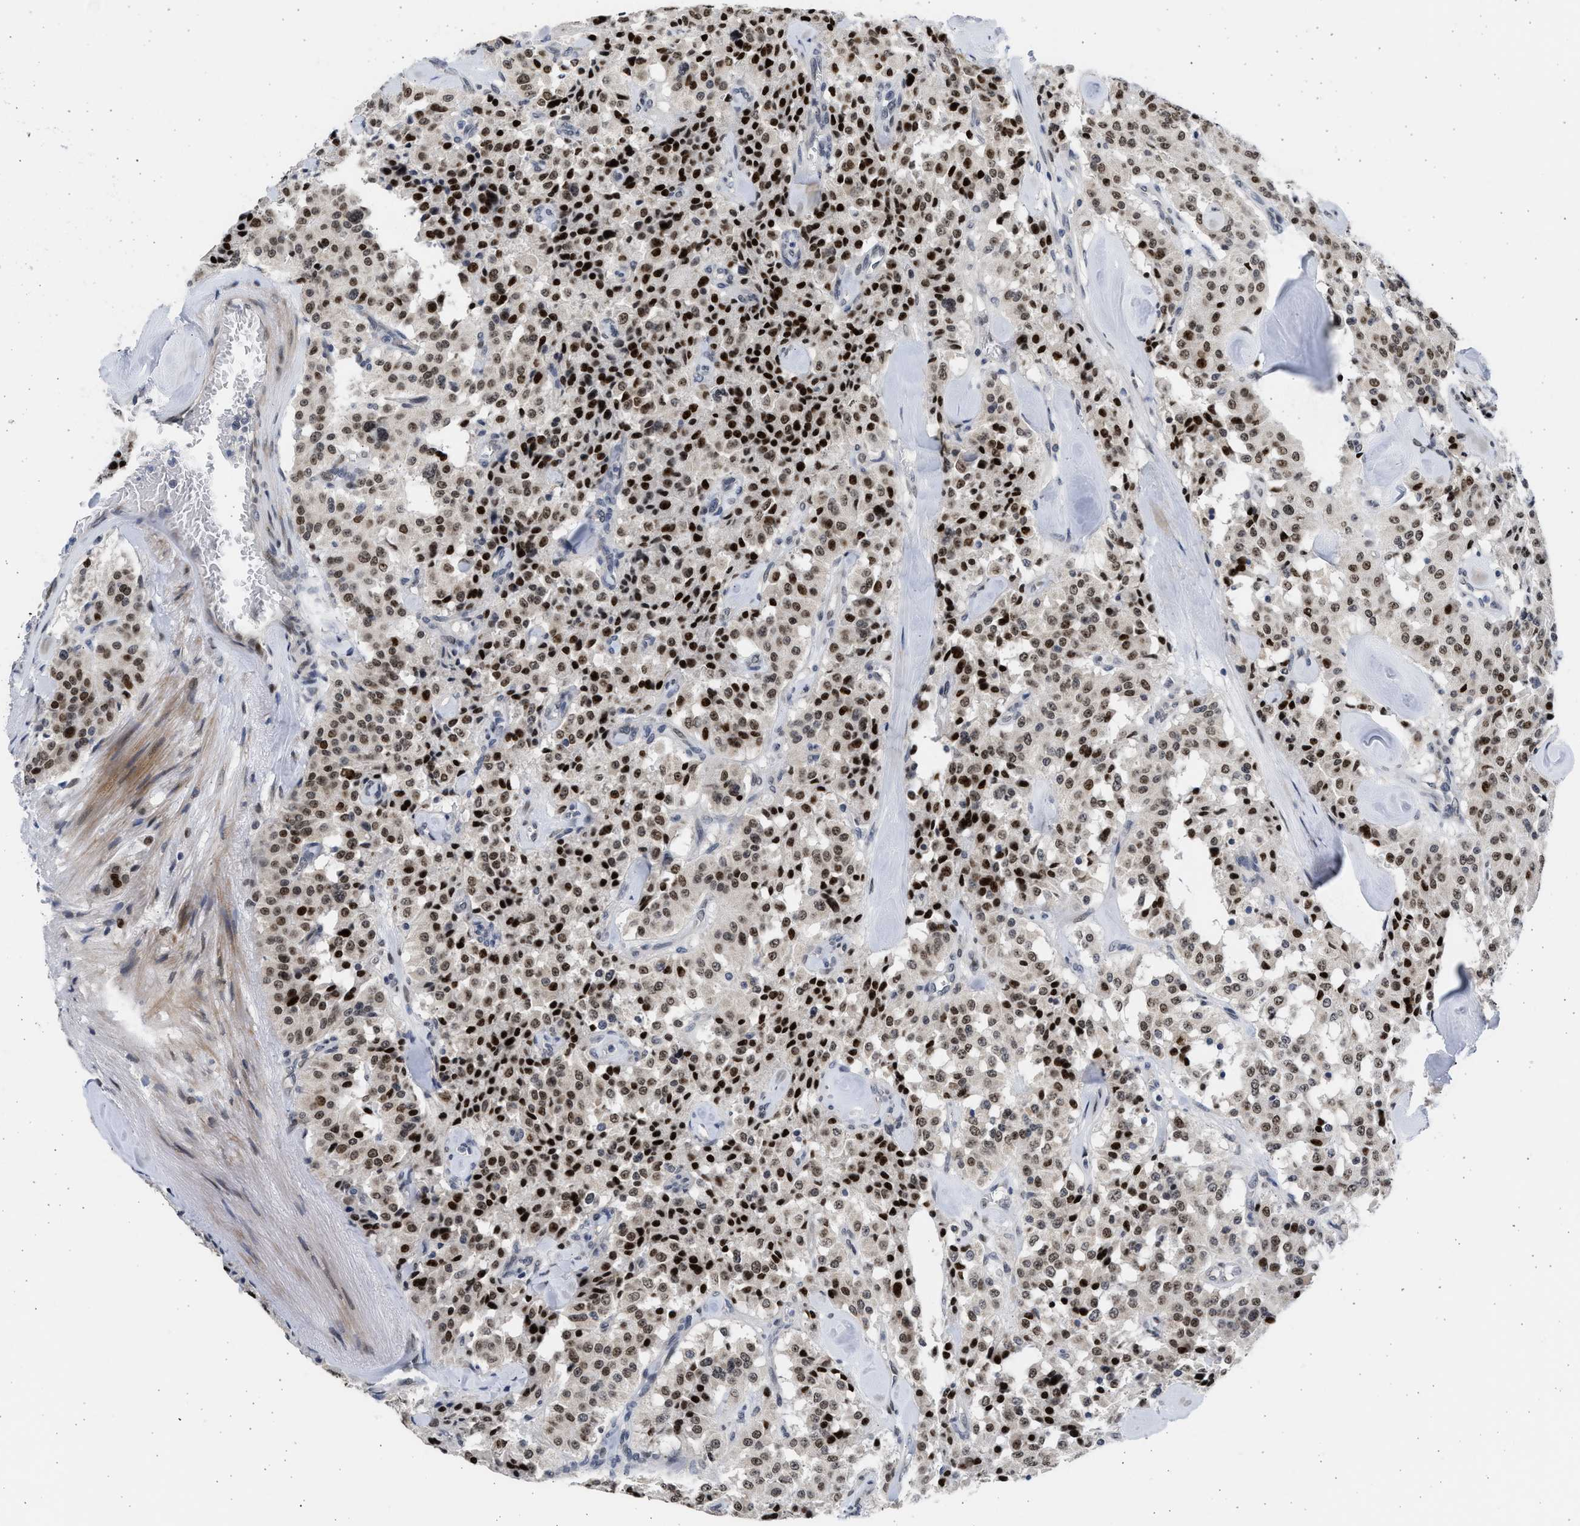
{"staining": {"intensity": "moderate", "quantity": ">75%", "location": "nuclear"}, "tissue": "carcinoid", "cell_type": "Tumor cells", "image_type": "cancer", "snomed": [{"axis": "morphology", "description": "Carcinoid, malignant, NOS"}, {"axis": "topography", "description": "Lung"}], "caption": "IHC staining of carcinoid, which exhibits medium levels of moderate nuclear staining in approximately >75% of tumor cells indicating moderate nuclear protein positivity. The staining was performed using DAB (brown) for protein detection and nuclei were counterstained in hematoxylin (blue).", "gene": "HMGN3", "patient": {"sex": "male", "age": 30}}